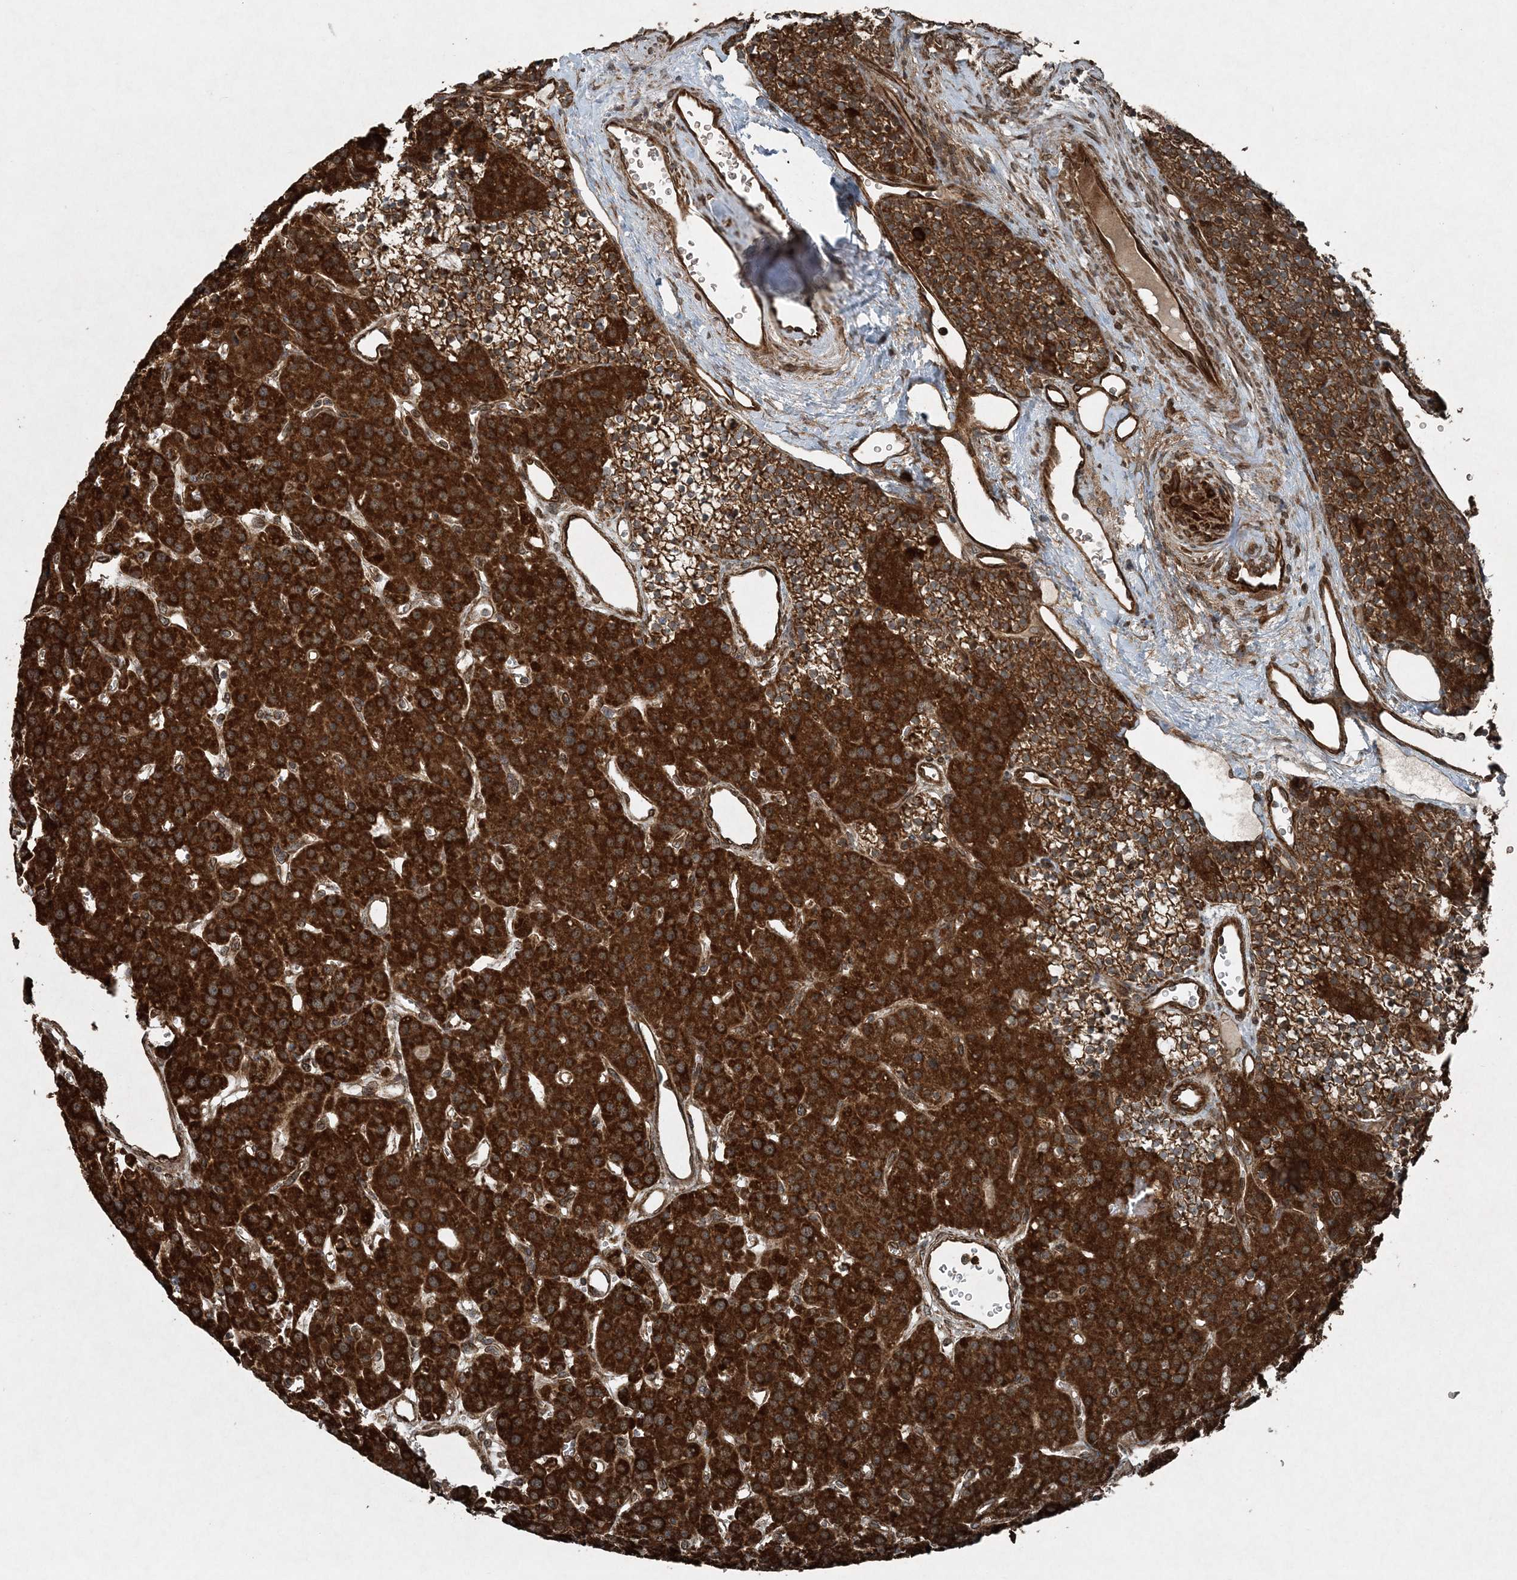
{"staining": {"intensity": "strong", "quantity": ">75%", "location": "cytoplasmic/membranous"}, "tissue": "parathyroid gland", "cell_type": "Glandular cells", "image_type": "normal", "snomed": [{"axis": "morphology", "description": "Normal tissue, NOS"}, {"axis": "morphology", "description": "Adenoma, NOS"}, {"axis": "topography", "description": "Parathyroid gland"}], "caption": "Protein expression analysis of normal parathyroid gland reveals strong cytoplasmic/membranous positivity in about >75% of glandular cells.", "gene": "COPS7B", "patient": {"sex": "female", "age": 81}}